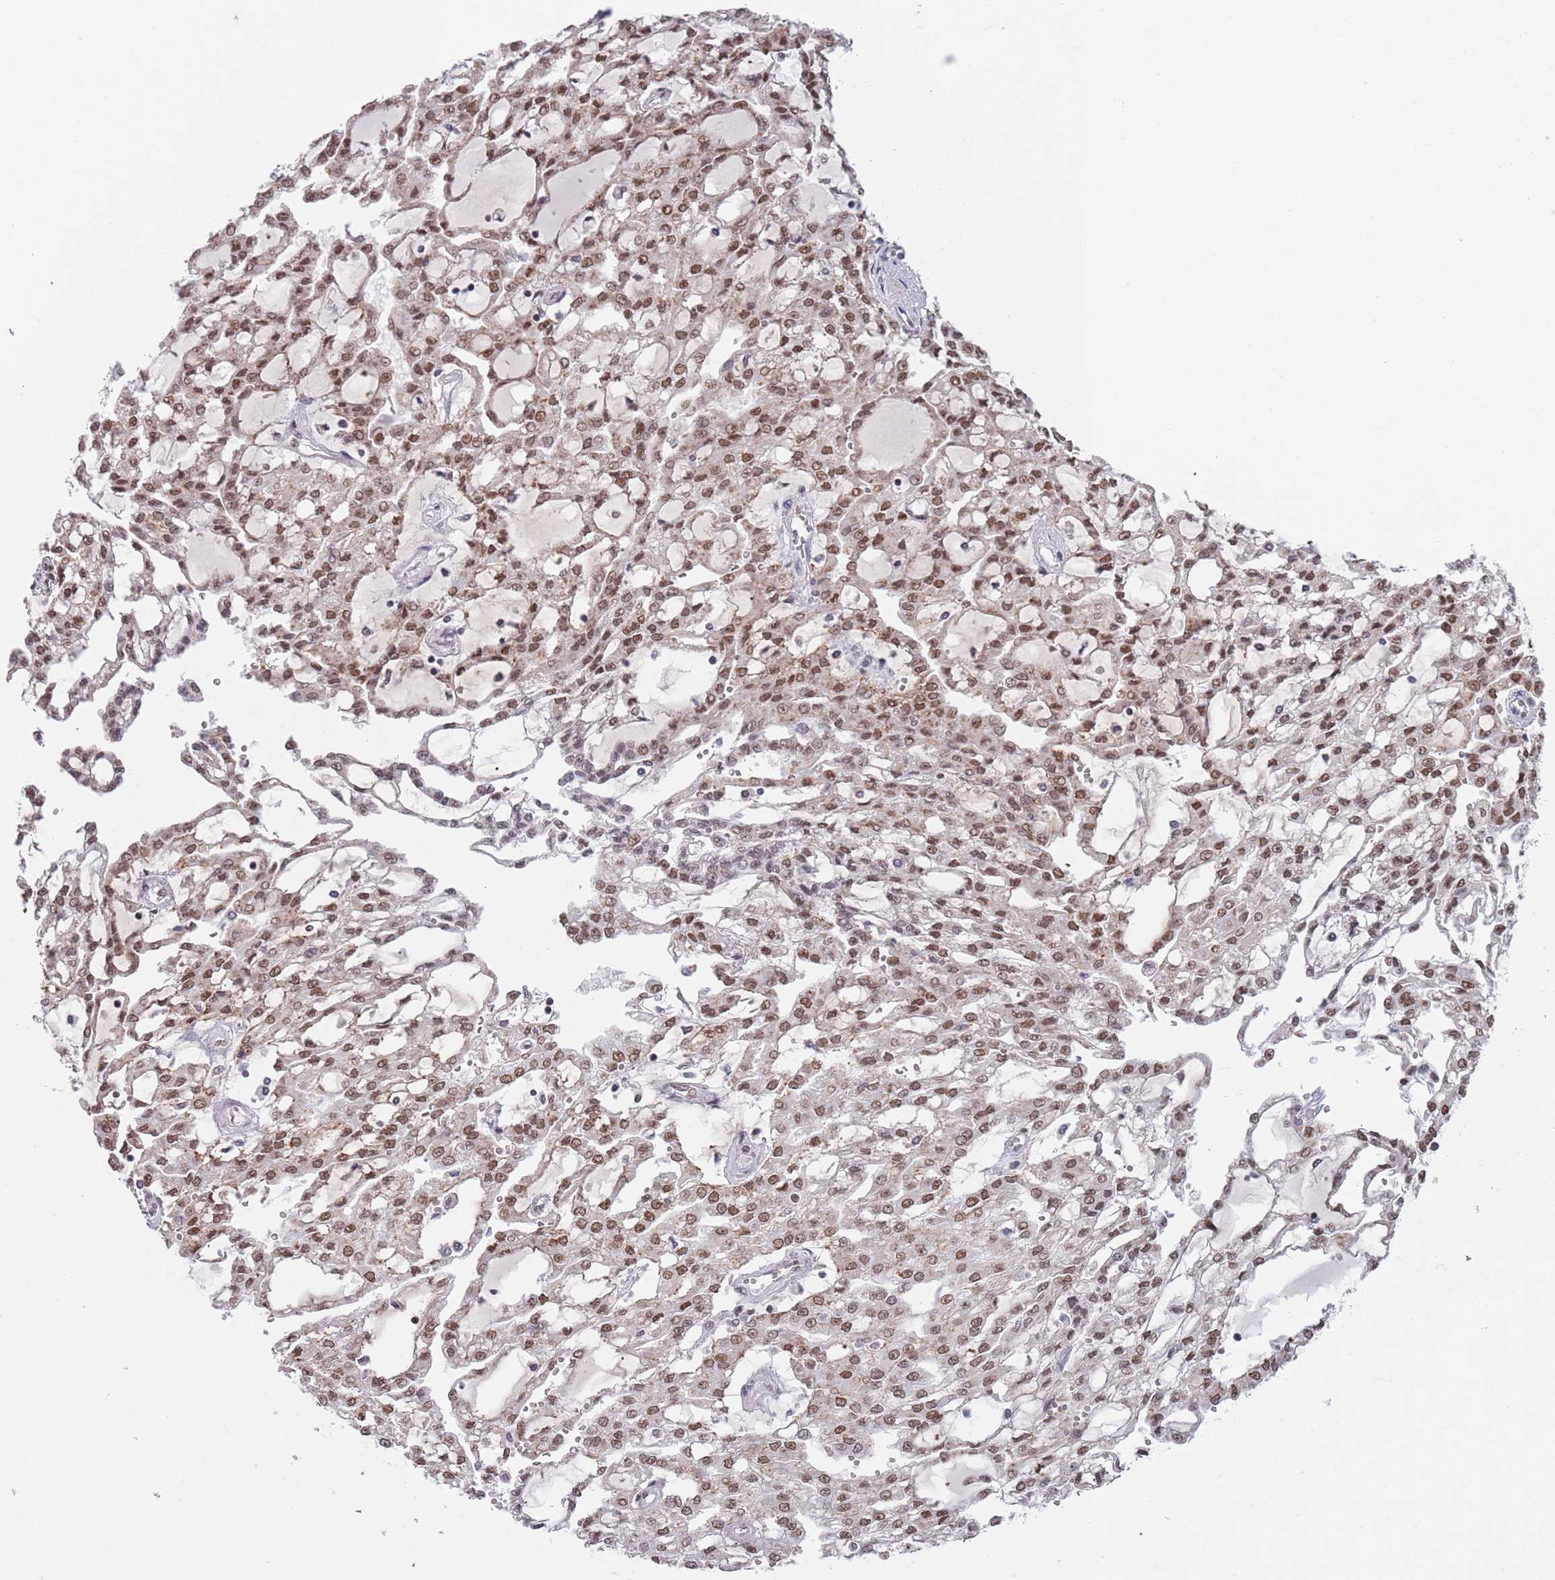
{"staining": {"intensity": "moderate", "quantity": ">75%", "location": "nuclear"}, "tissue": "renal cancer", "cell_type": "Tumor cells", "image_type": "cancer", "snomed": [{"axis": "morphology", "description": "Adenocarcinoma, NOS"}, {"axis": "topography", "description": "Kidney"}], "caption": "IHC histopathology image of adenocarcinoma (renal) stained for a protein (brown), which displays medium levels of moderate nuclear staining in about >75% of tumor cells.", "gene": "MFSD12", "patient": {"sex": "male", "age": 63}}